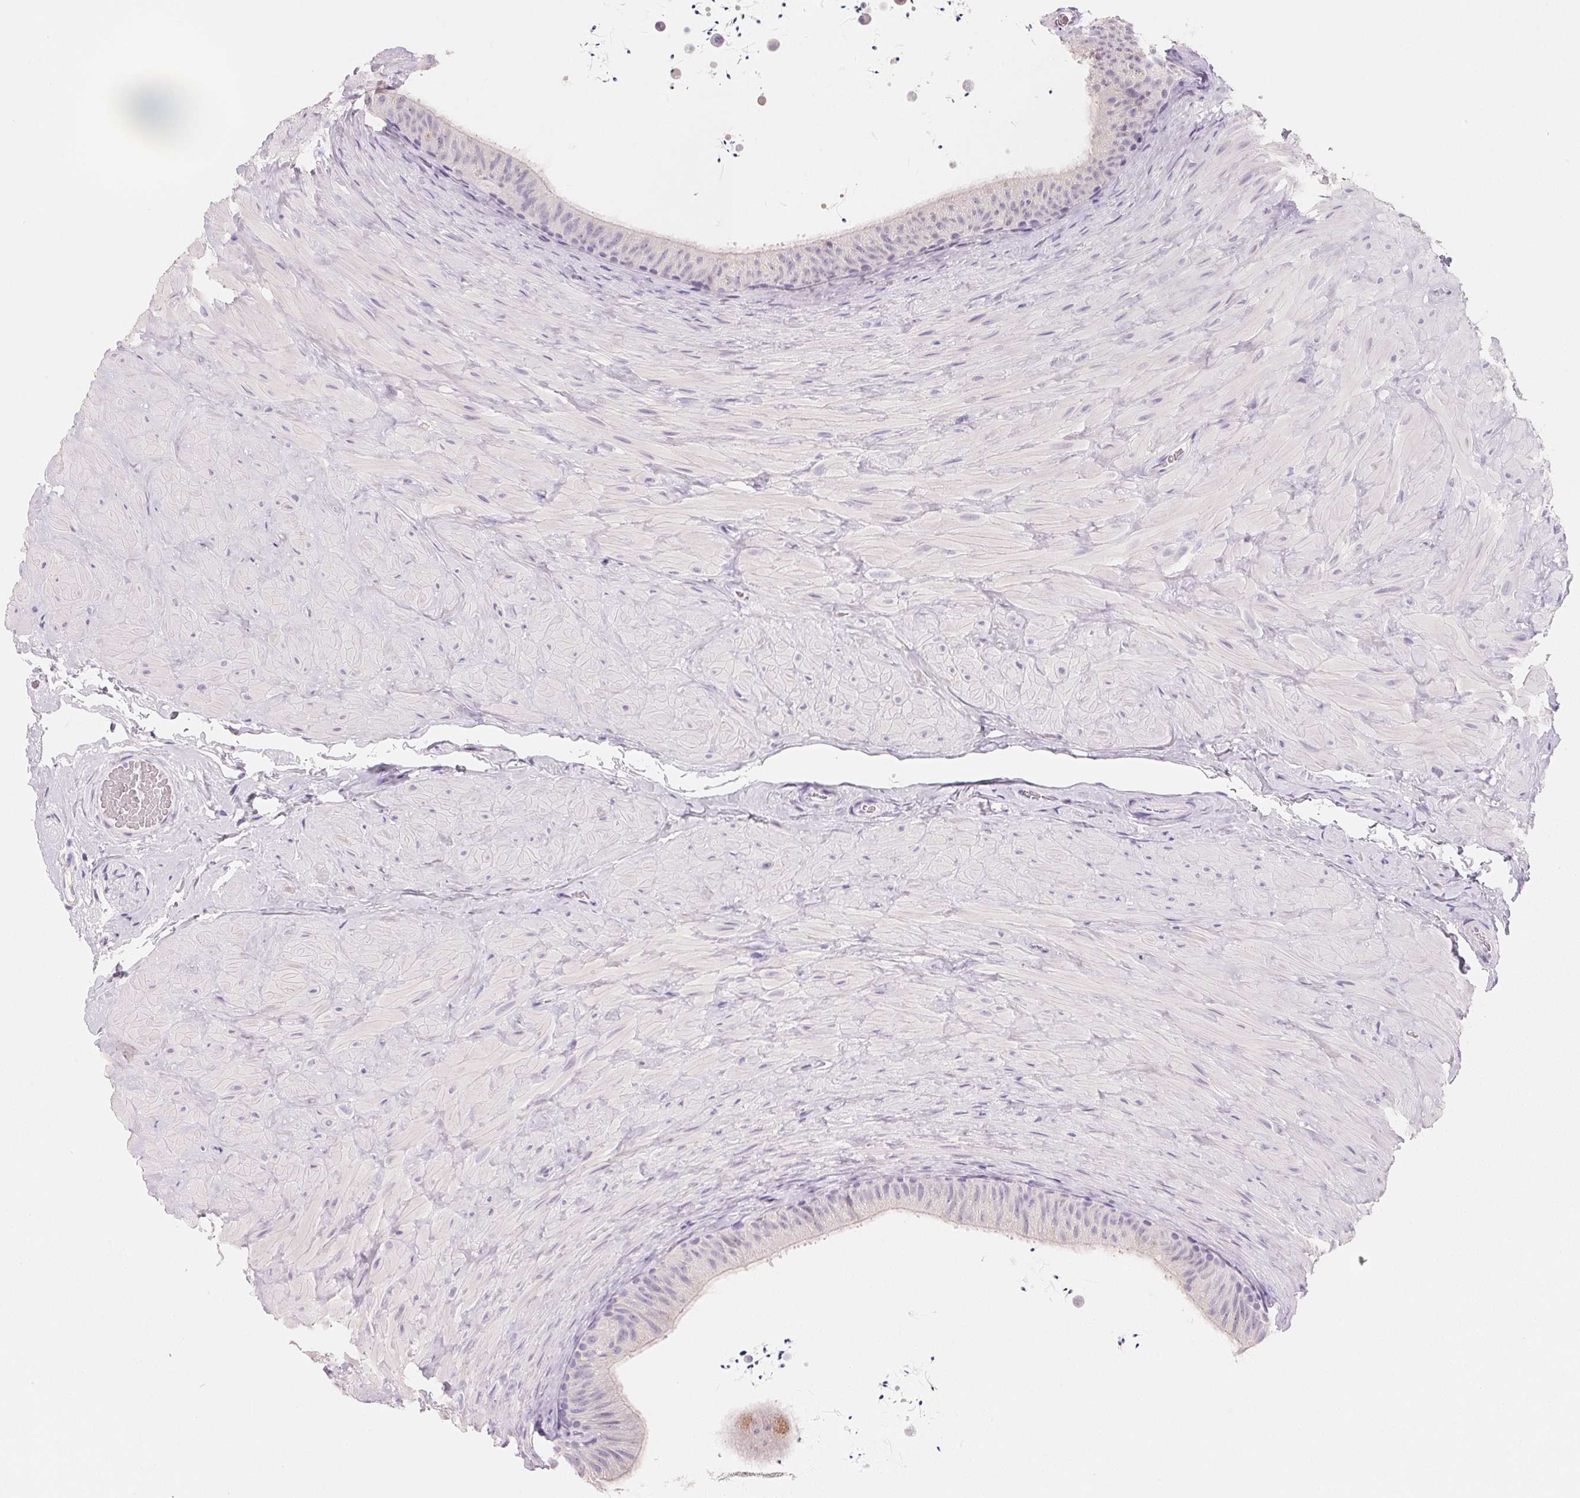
{"staining": {"intensity": "negative", "quantity": "none", "location": "none"}, "tissue": "epididymis", "cell_type": "Glandular cells", "image_type": "normal", "snomed": [{"axis": "morphology", "description": "Normal tissue, NOS"}, {"axis": "topography", "description": "Epididymis, spermatic cord, NOS"}, {"axis": "topography", "description": "Epididymis"}], "caption": "The IHC photomicrograph has no significant staining in glandular cells of epididymis. (Brightfield microscopy of DAB IHC at high magnification).", "gene": "ACP3", "patient": {"sex": "male", "age": 31}}